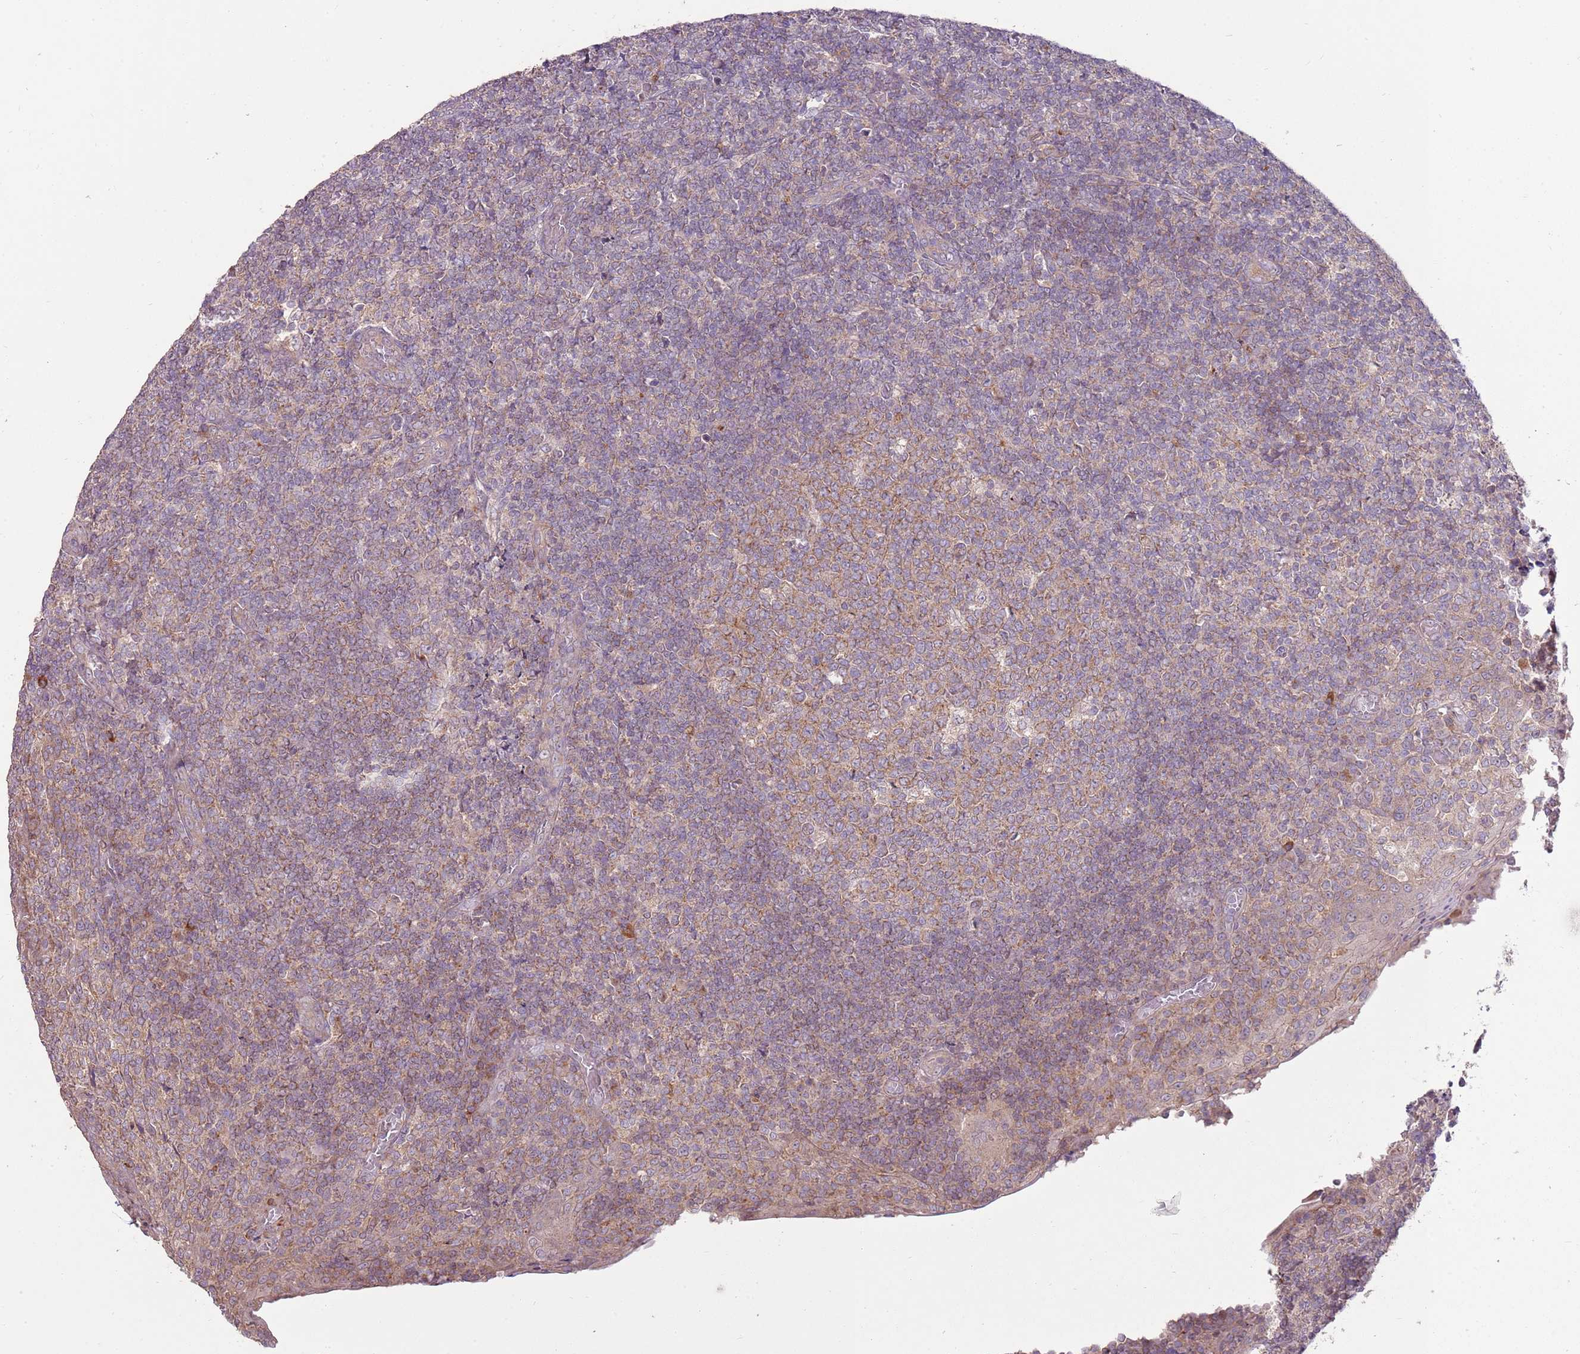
{"staining": {"intensity": "weak", "quantity": "25%-75%", "location": "cytoplasmic/membranous"}, "tissue": "tonsil", "cell_type": "Germinal center cells", "image_type": "normal", "snomed": [{"axis": "morphology", "description": "Normal tissue, NOS"}, {"axis": "topography", "description": "Tonsil"}], "caption": "Immunohistochemistry (IHC) of unremarkable human tonsil reveals low levels of weak cytoplasmic/membranous staining in approximately 25%-75% of germinal center cells.", "gene": "SPATA31D1", "patient": {"sex": "female", "age": 19}}